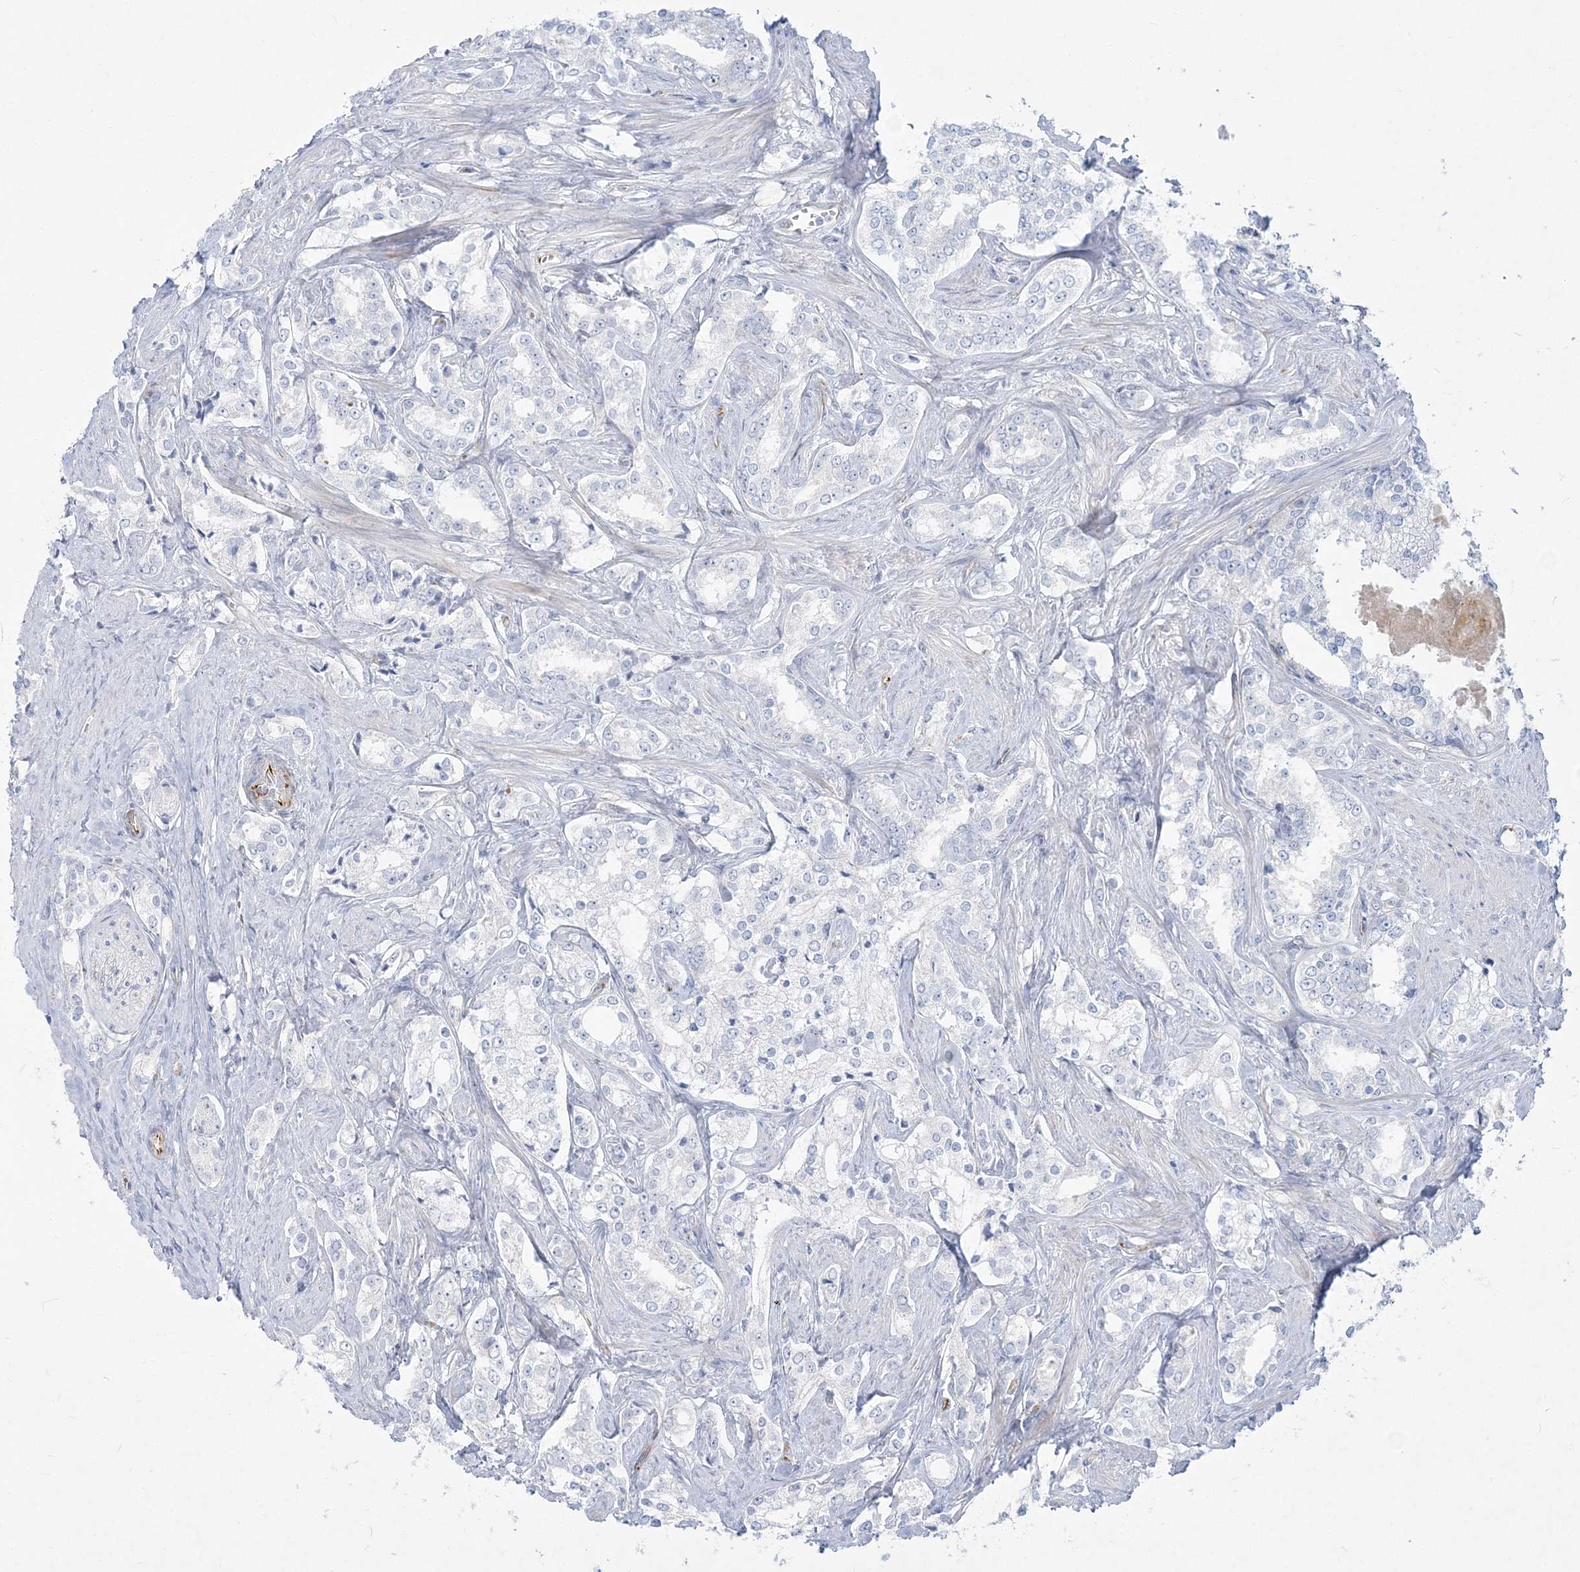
{"staining": {"intensity": "negative", "quantity": "none", "location": "none"}, "tissue": "prostate cancer", "cell_type": "Tumor cells", "image_type": "cancer", "snomed": [{"axis": "morphology", "description": "Adenocarcinoma, High grade"}, {"axis": "topography", "description": "Prostate"}], "caption": "Histopathology image shows no protein expression in tumor cells of prostate cancer (high-grade adenocarcinoma) tissue. (Brightfield microscopy of DAB (3,3'-diaminobenzidine) immunohistochemistry at high magnification).", "gene": "GPAT2", "patient": {"sex": "male", "age": 66}}